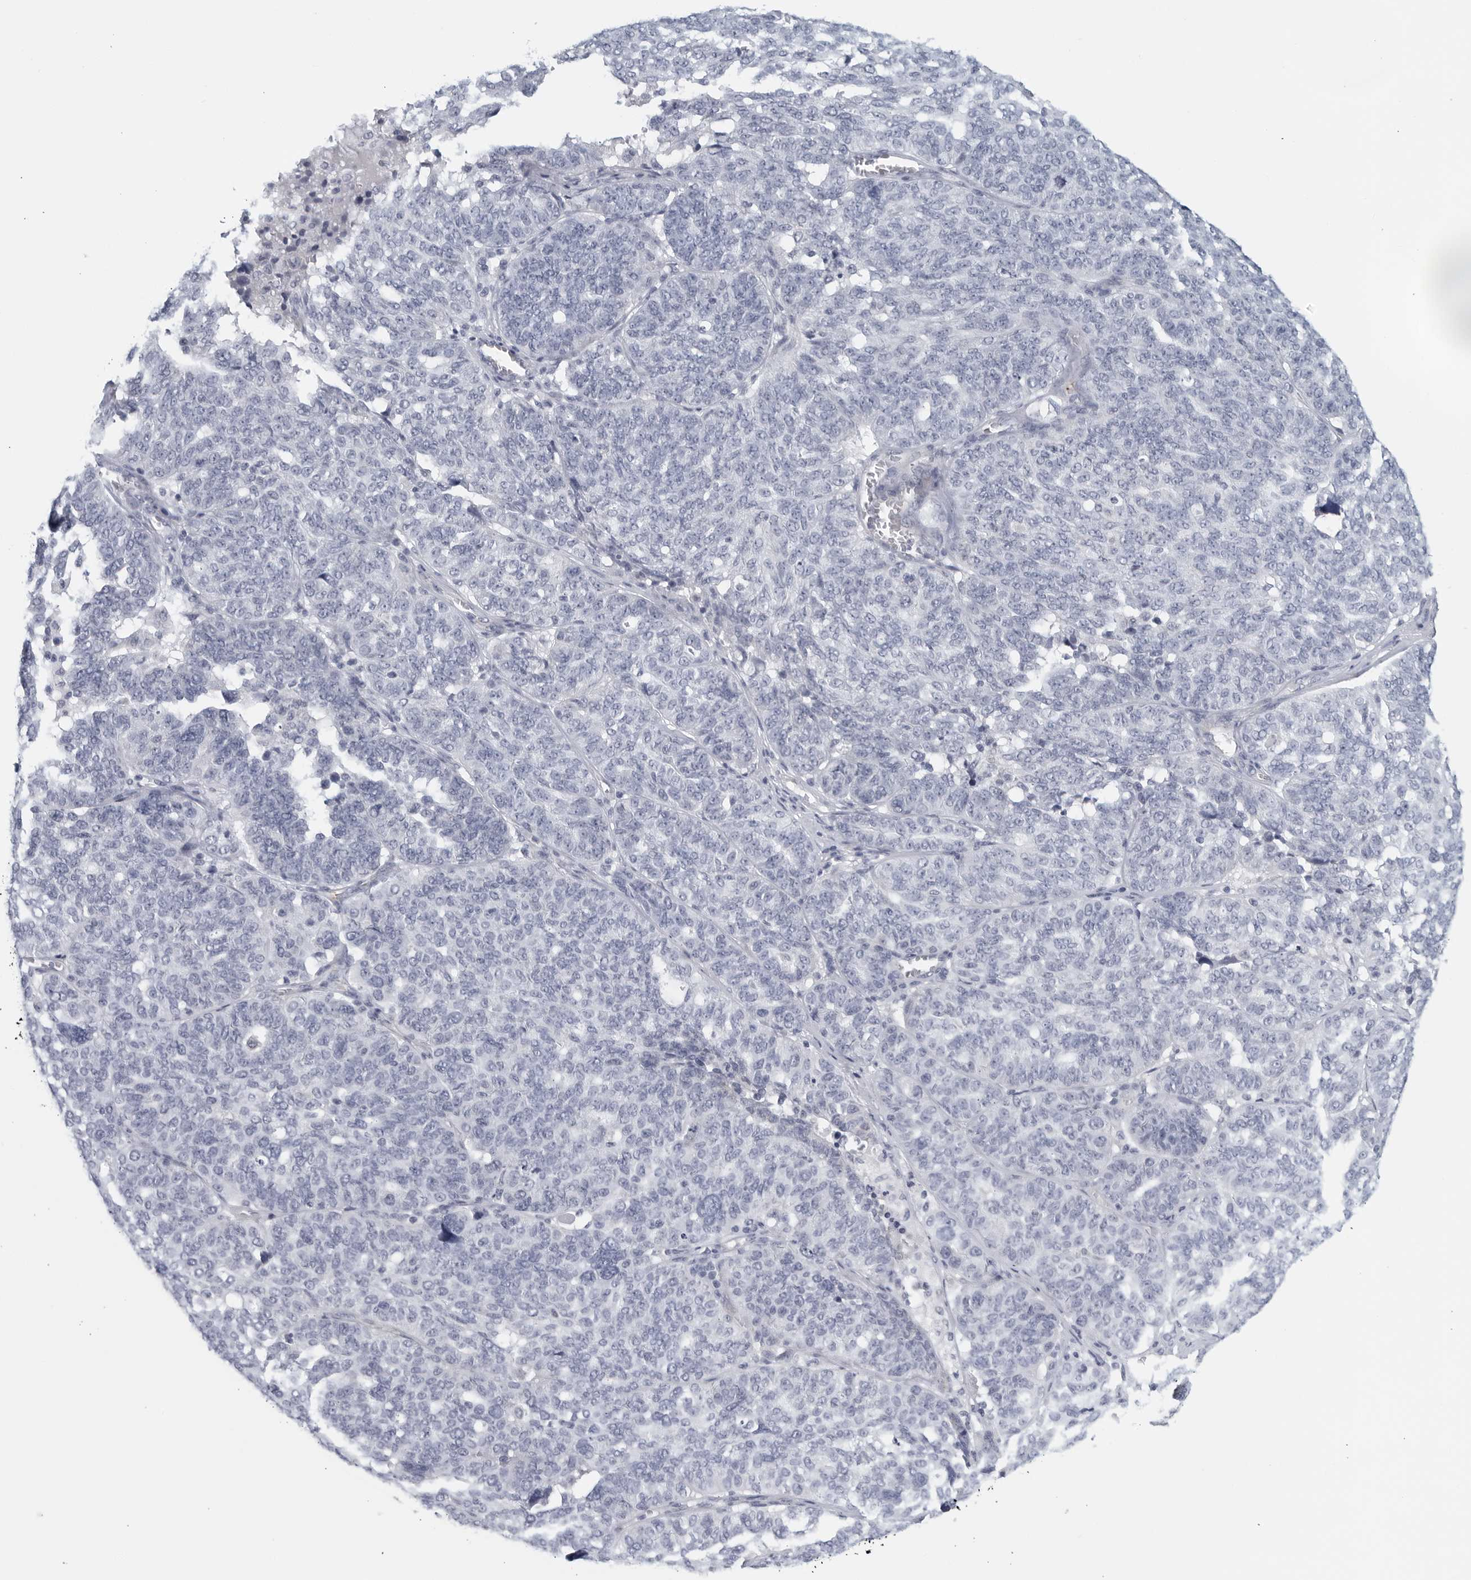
{"staining": {"intensity": "negative", "quantity": "none", "location": "none"}, "tissue": "ovarian cancer", "cell_type": "Tumor cells", "image_type": "cancer", "snomed": [{"axis": "morphology", "description": "Cystadenocarcinoma, serous, NOS"}, {"axis": "topography", "description": "Ovary"}], "caption": "Tumor cells are negative for protein expression in human ovarian cancer (serous cystadenocarcinoma).", "gene": "MATN1", "patient": {"sex": "female", "age": 59}}